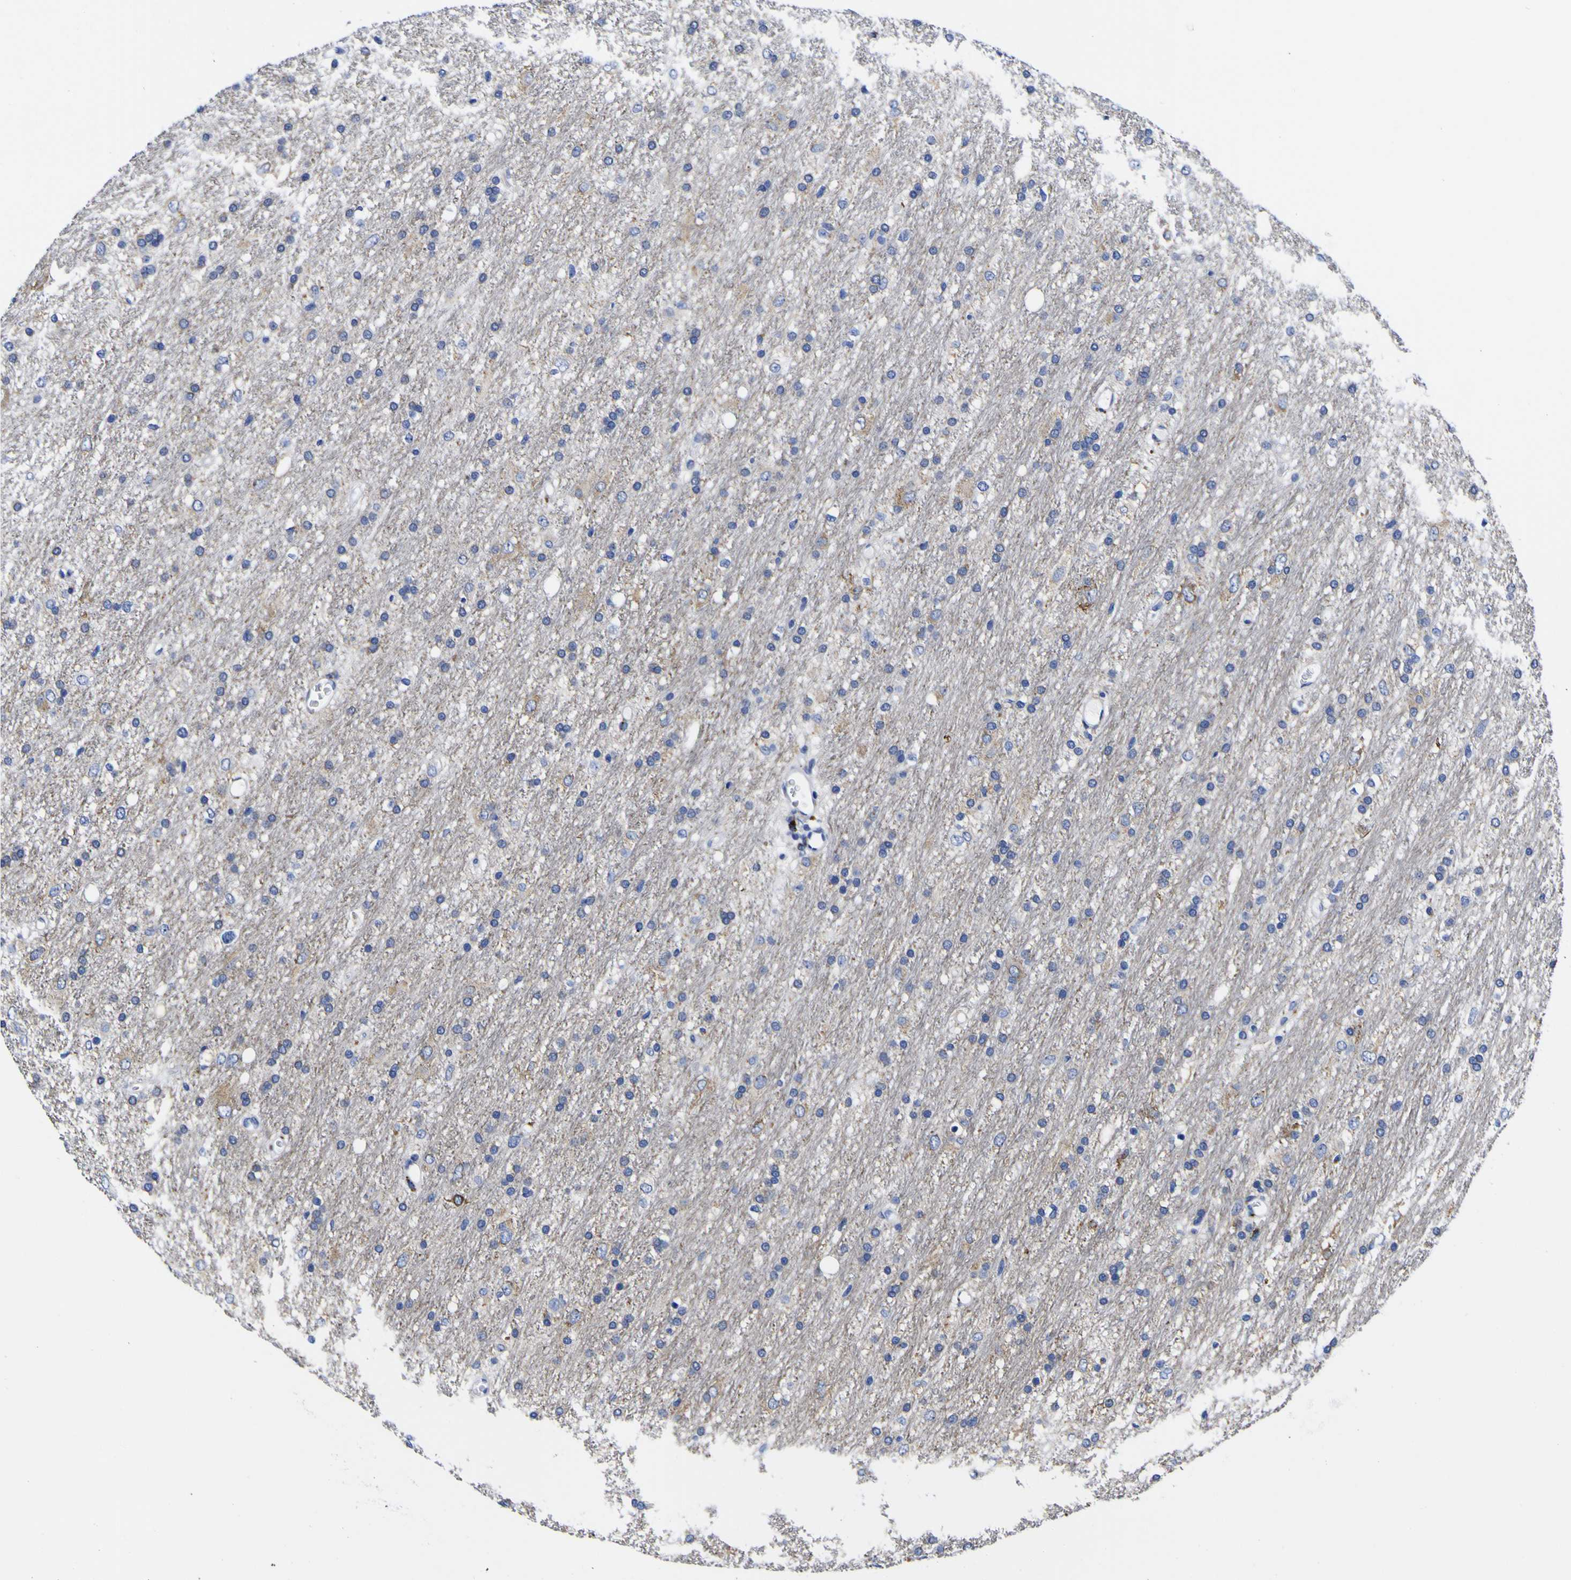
{"staining": {"intensity": "moderate", "quantity": "<25%", "location": "cytoplasmic/membranous"}, "tissue": "glioma", "cell_type": "Tumor cells", "image_type": "cancer", "snomed": [{"axis": "morphology", "description": "Glioma, malignant, Low grade"}, {"axis": "topography", "description": "Brain"}], "caption": "Malignant low-grade glioma tissue demonstrates moderate cytoplasmic/membranous positivity in about <25% of tumor cells, visualized by immunohistochemistry. (IHC, brightfield microscopy, high magnification).", "gene": "HLA-DQA1", "patient": {"sex": "male", "age": 77}}